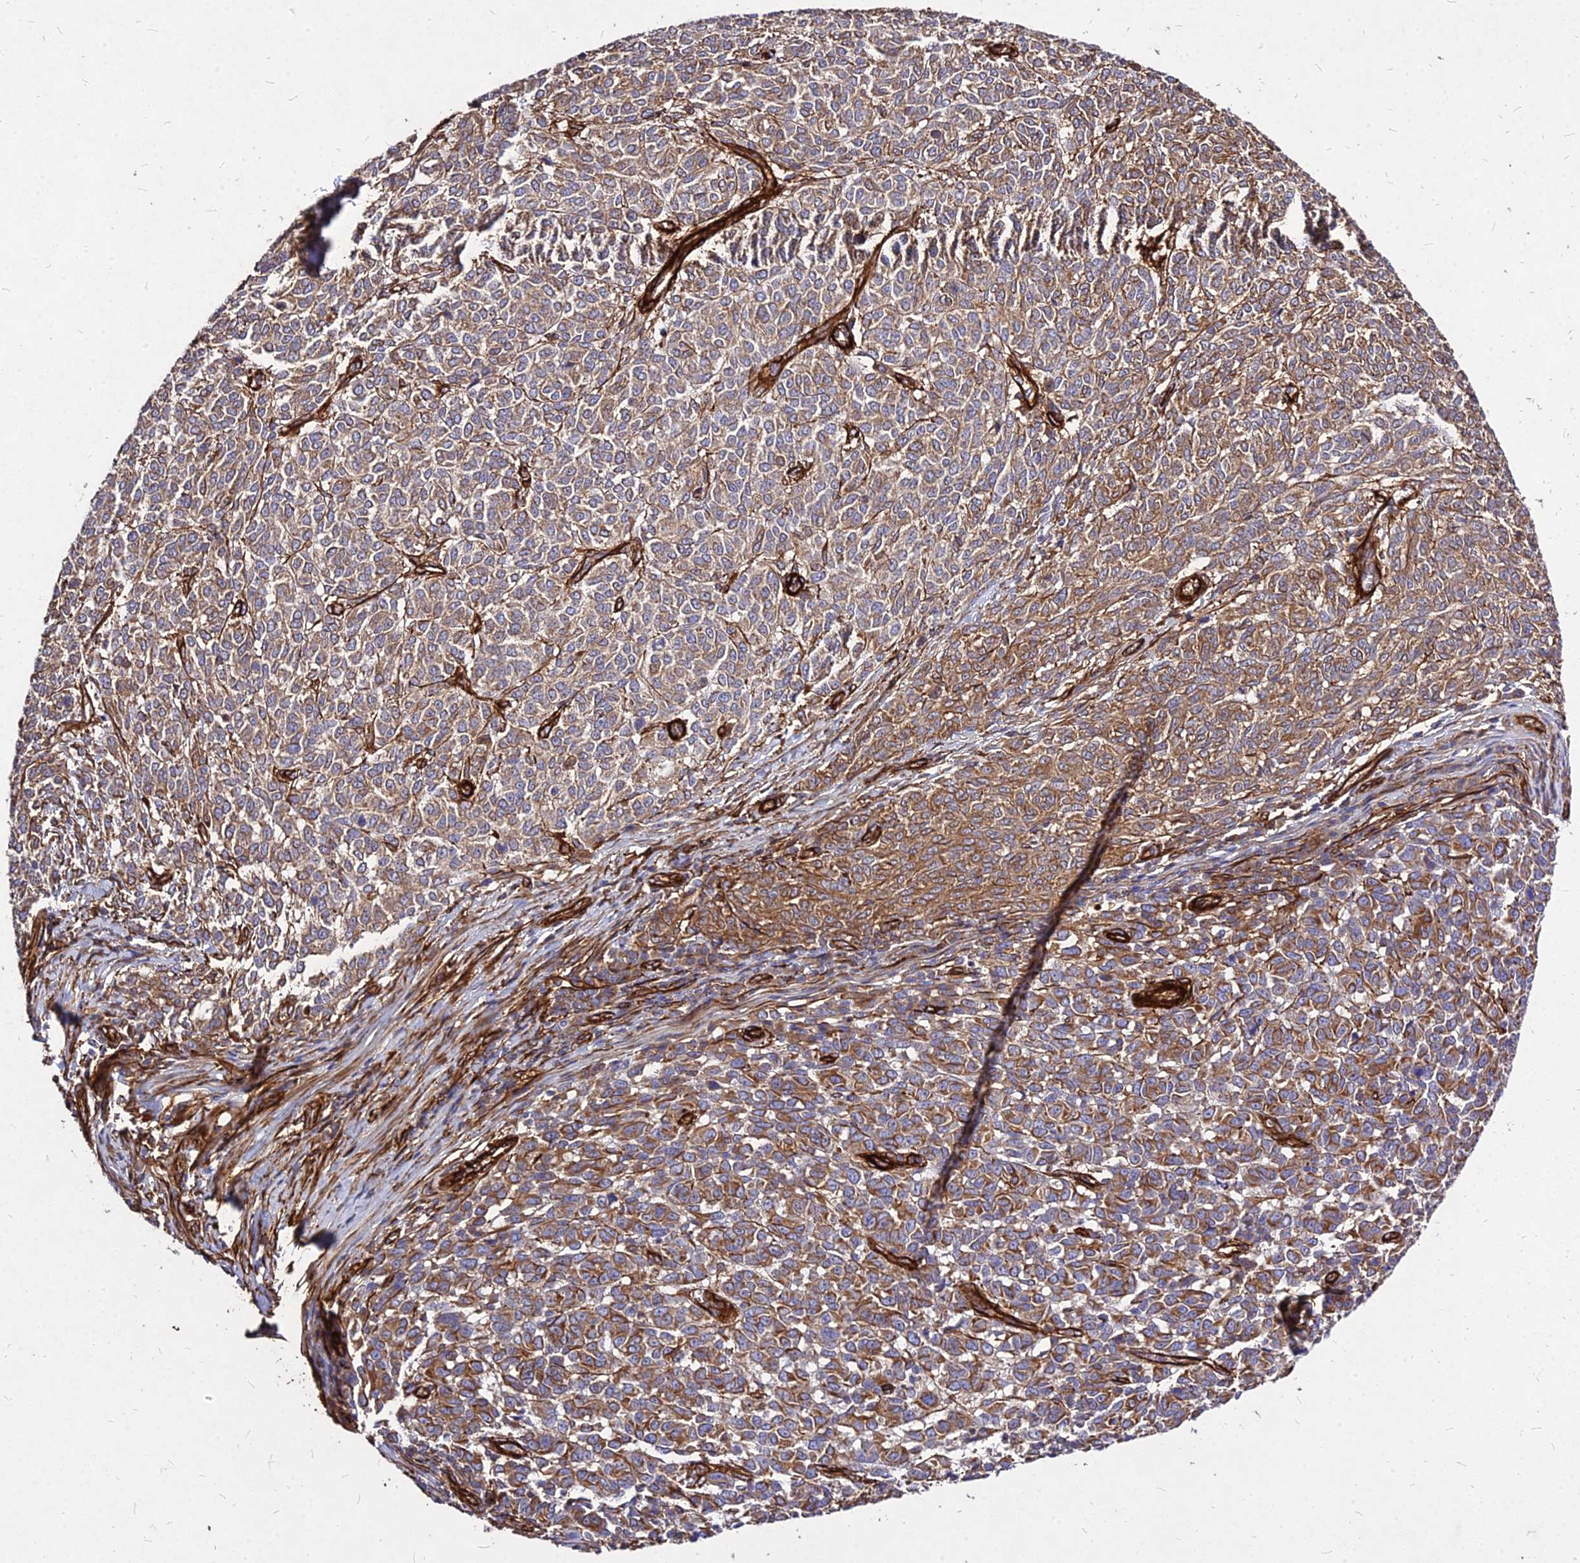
{"staining": {"intensity": "moderate", "quantity": ">75%", "location": "cytoplasmic/membranous"}, "tissue": "melanoma", "cell_type": "Tumor cells", "image_type": "cancer", "snomed": [{"axis": "morphology", "description": "Malignant melanoma, NOS"}, {"axis": "topography", "description": "Skin"}], "caption": "A micrograph of human melanoma stained for a protein reveals moderate cytoplasmic/membranous brown staining in tumor cells.", "gene": "EFCC1", "patient": {"sex": "male", "age": 49}}